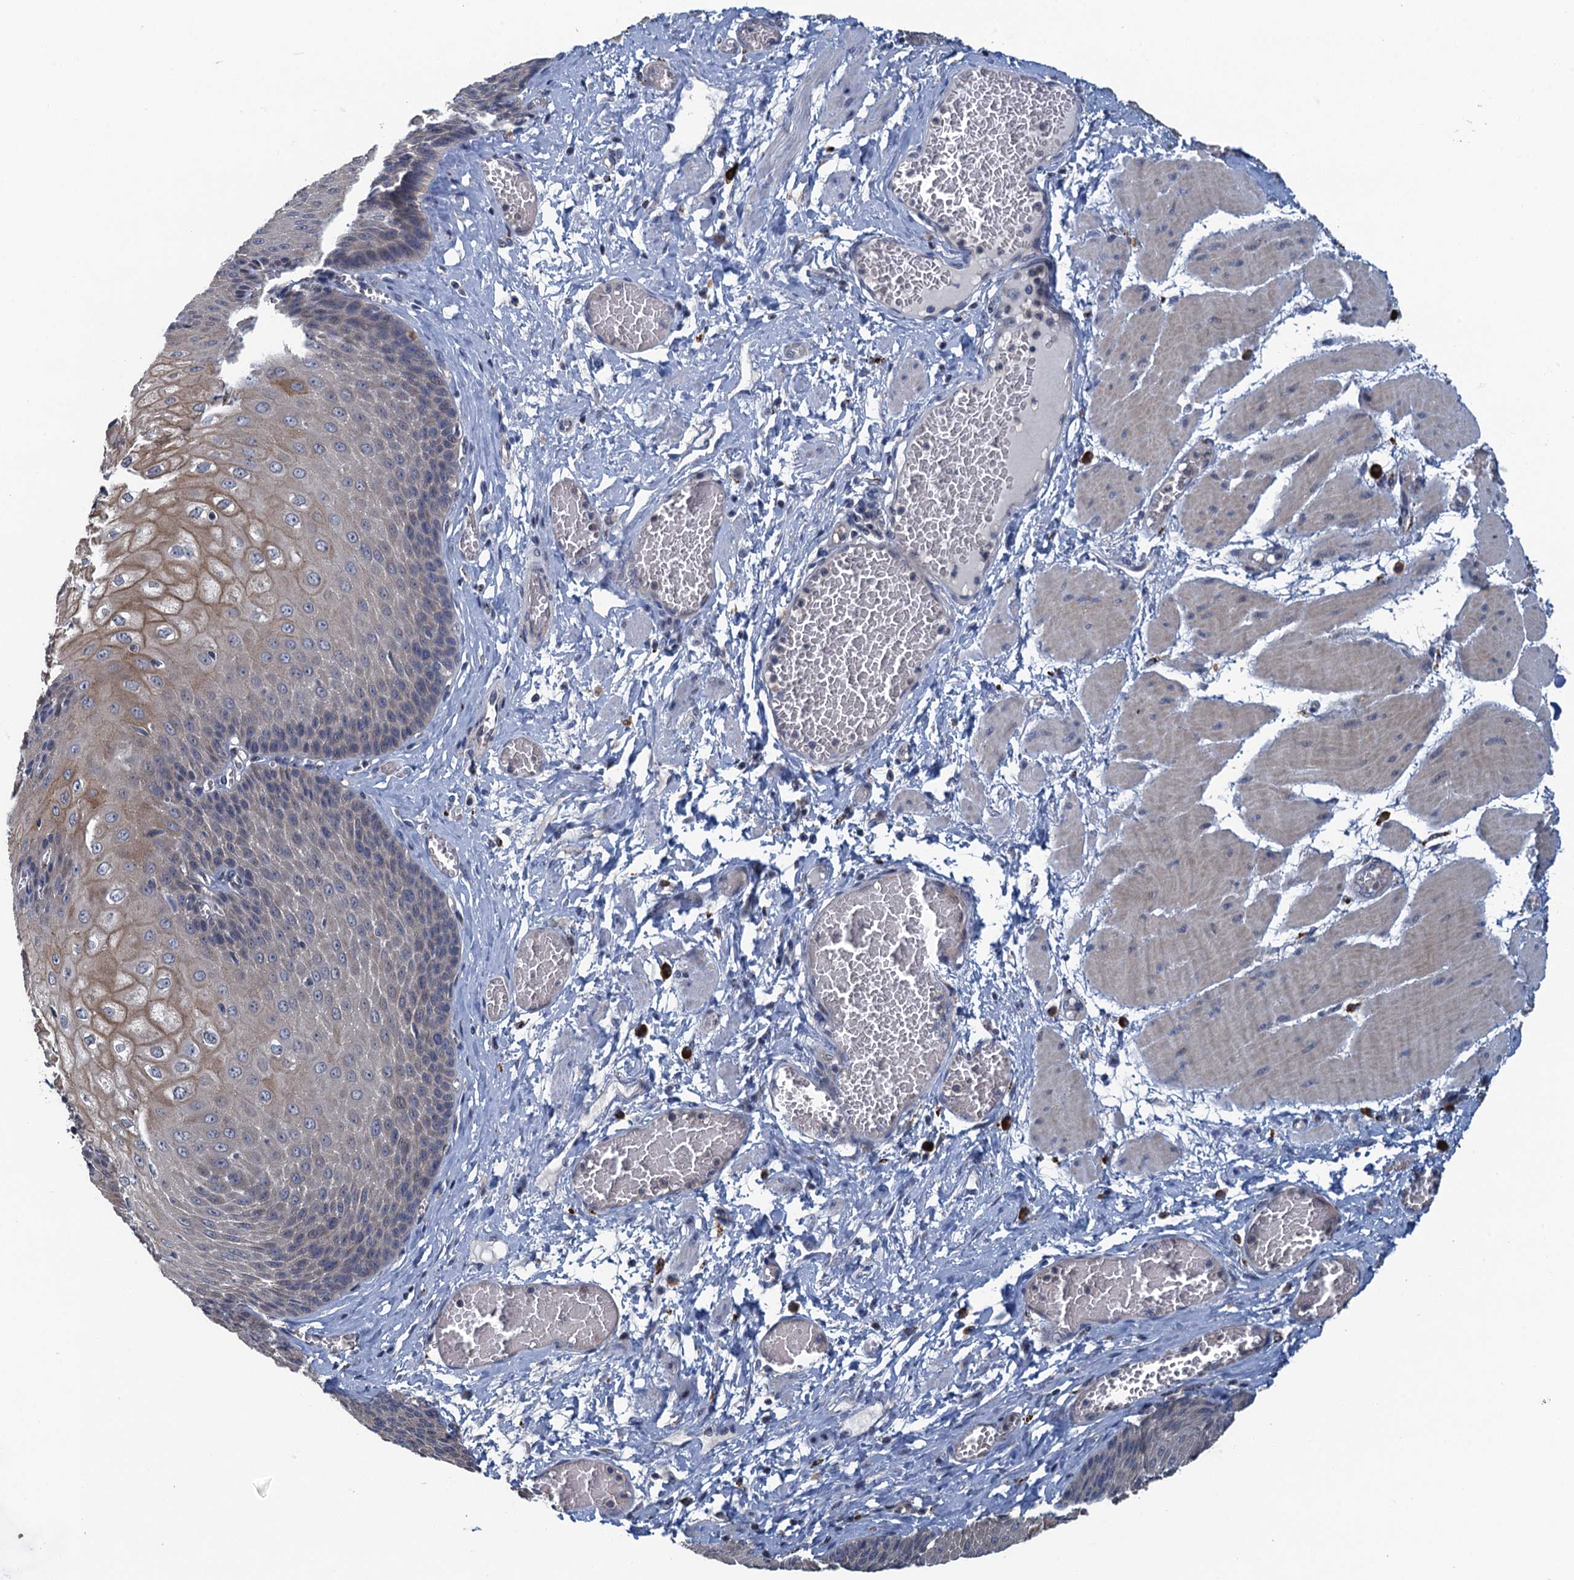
{"staining": {"intensity": "moderate", "quantity": "<25%", "location": "cytoplasmic/membranous"}, "tissue": "esophagus", "cell_type": "Squamous epithelial cells", "image_type": "normal", "snomed": [{"axis": "morphology", "description": "Normal tissue, NOS"}, {"axis": "topography", "description": "Esophagus"}], "caption": "Approximately <25% of squamous epithelial cells in unremarkable human esophagus display moderate cytoplasmic/membranous protein staining as visualized by brown immunohistochemical staining.", "gene": "KBTBD8", "patient": {"sex": "male", "age": 60}}